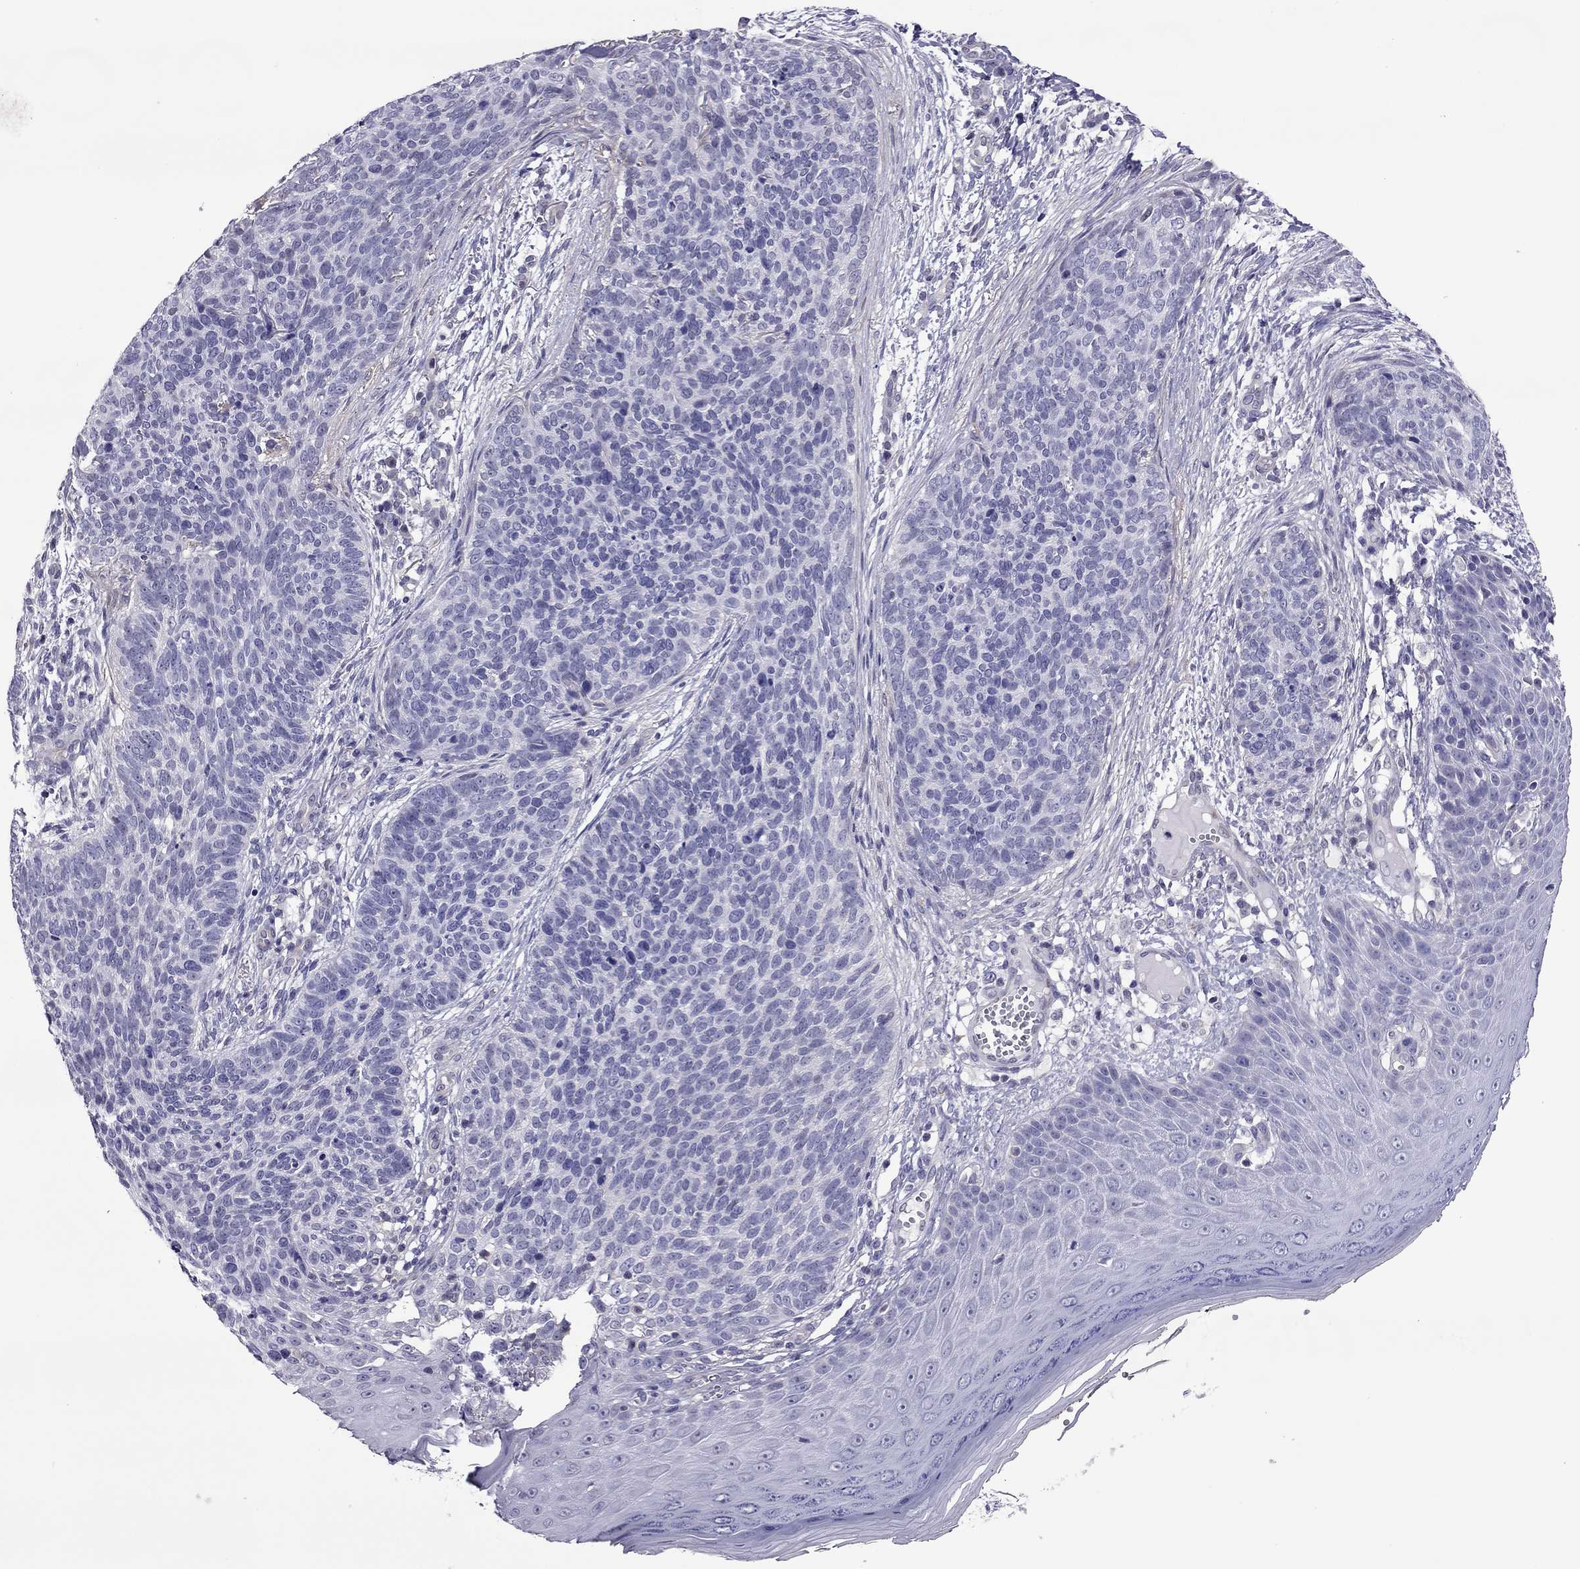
{"staining": {"intensity": "negative", "quantity": "none", "location": "none"}, "tissue": "skin cancer", "cell_type": "Tumor cells", "image_type": "cancer", "snomed": [{"axis": "morphology", "description": "Basal cell carcinoma"}, {"axis": "topography", "description": "Skin"}], "caption": "The micrograph exhibits no staining of tumor cells in skin cancer (basal cell carcinoma). Nuclei are stained in blue.", "gene": "SLC16A8", "patient": {"sex": "male", "age": 64}}